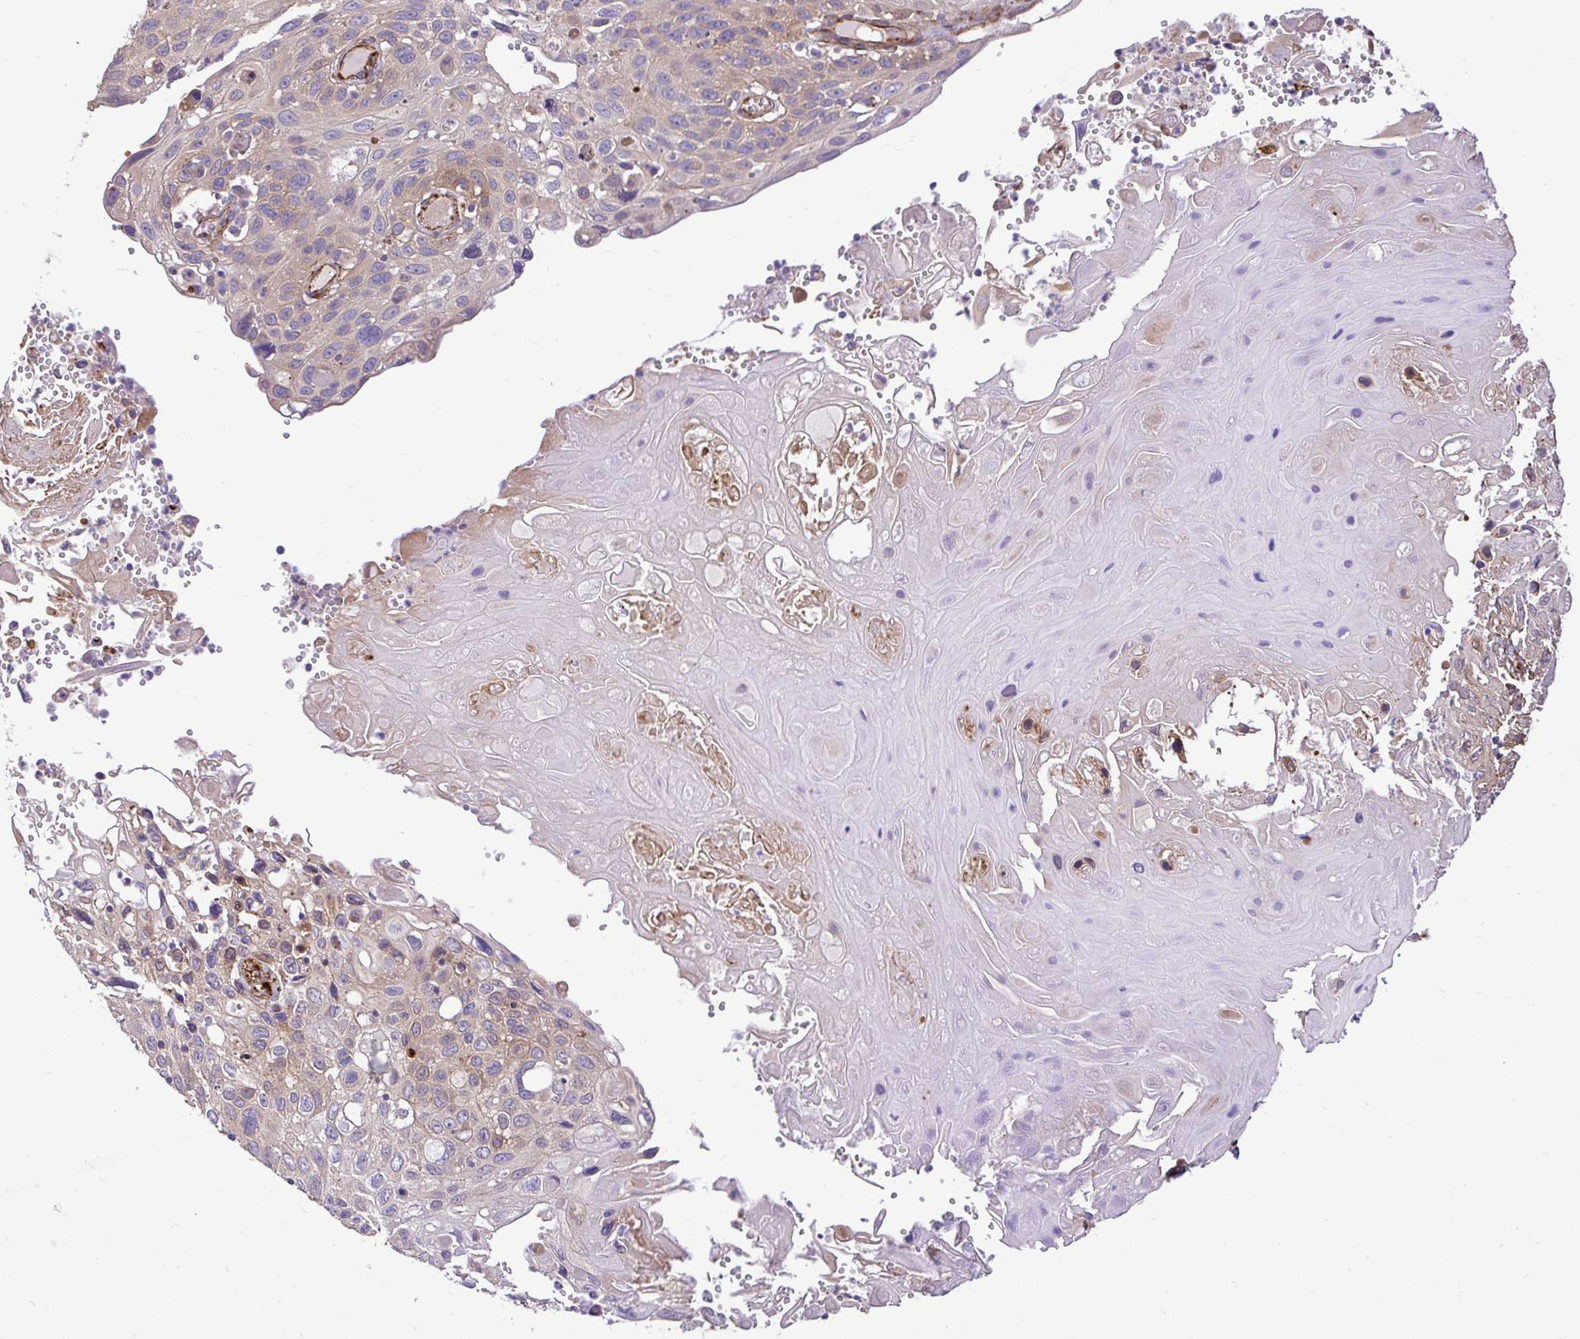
{"staining": {"intensity": "moderate", "quantity": "<25%", "location": "cytoplasmic/membranous"}, "tissue": "cervical cancer", "cell_type": "Tumor cells", "image_type": "cancer", "snomed": [{"axis": "morphology", "description": "Squamous cell carcinoma, NOS"}, {"axis": "topography", "description": "Cervix"}], "caption": "Protein expression by IHC demonstrates moderate cytoplasmic/membranous staining in about <25% of tumor cells in squamous cell carcinoma (cervical). (brown staining indicates protein expression, while blue staining denotes nuclei).", "gene": "PTPRK", "patient": {"sex": "female", "age": 70}}